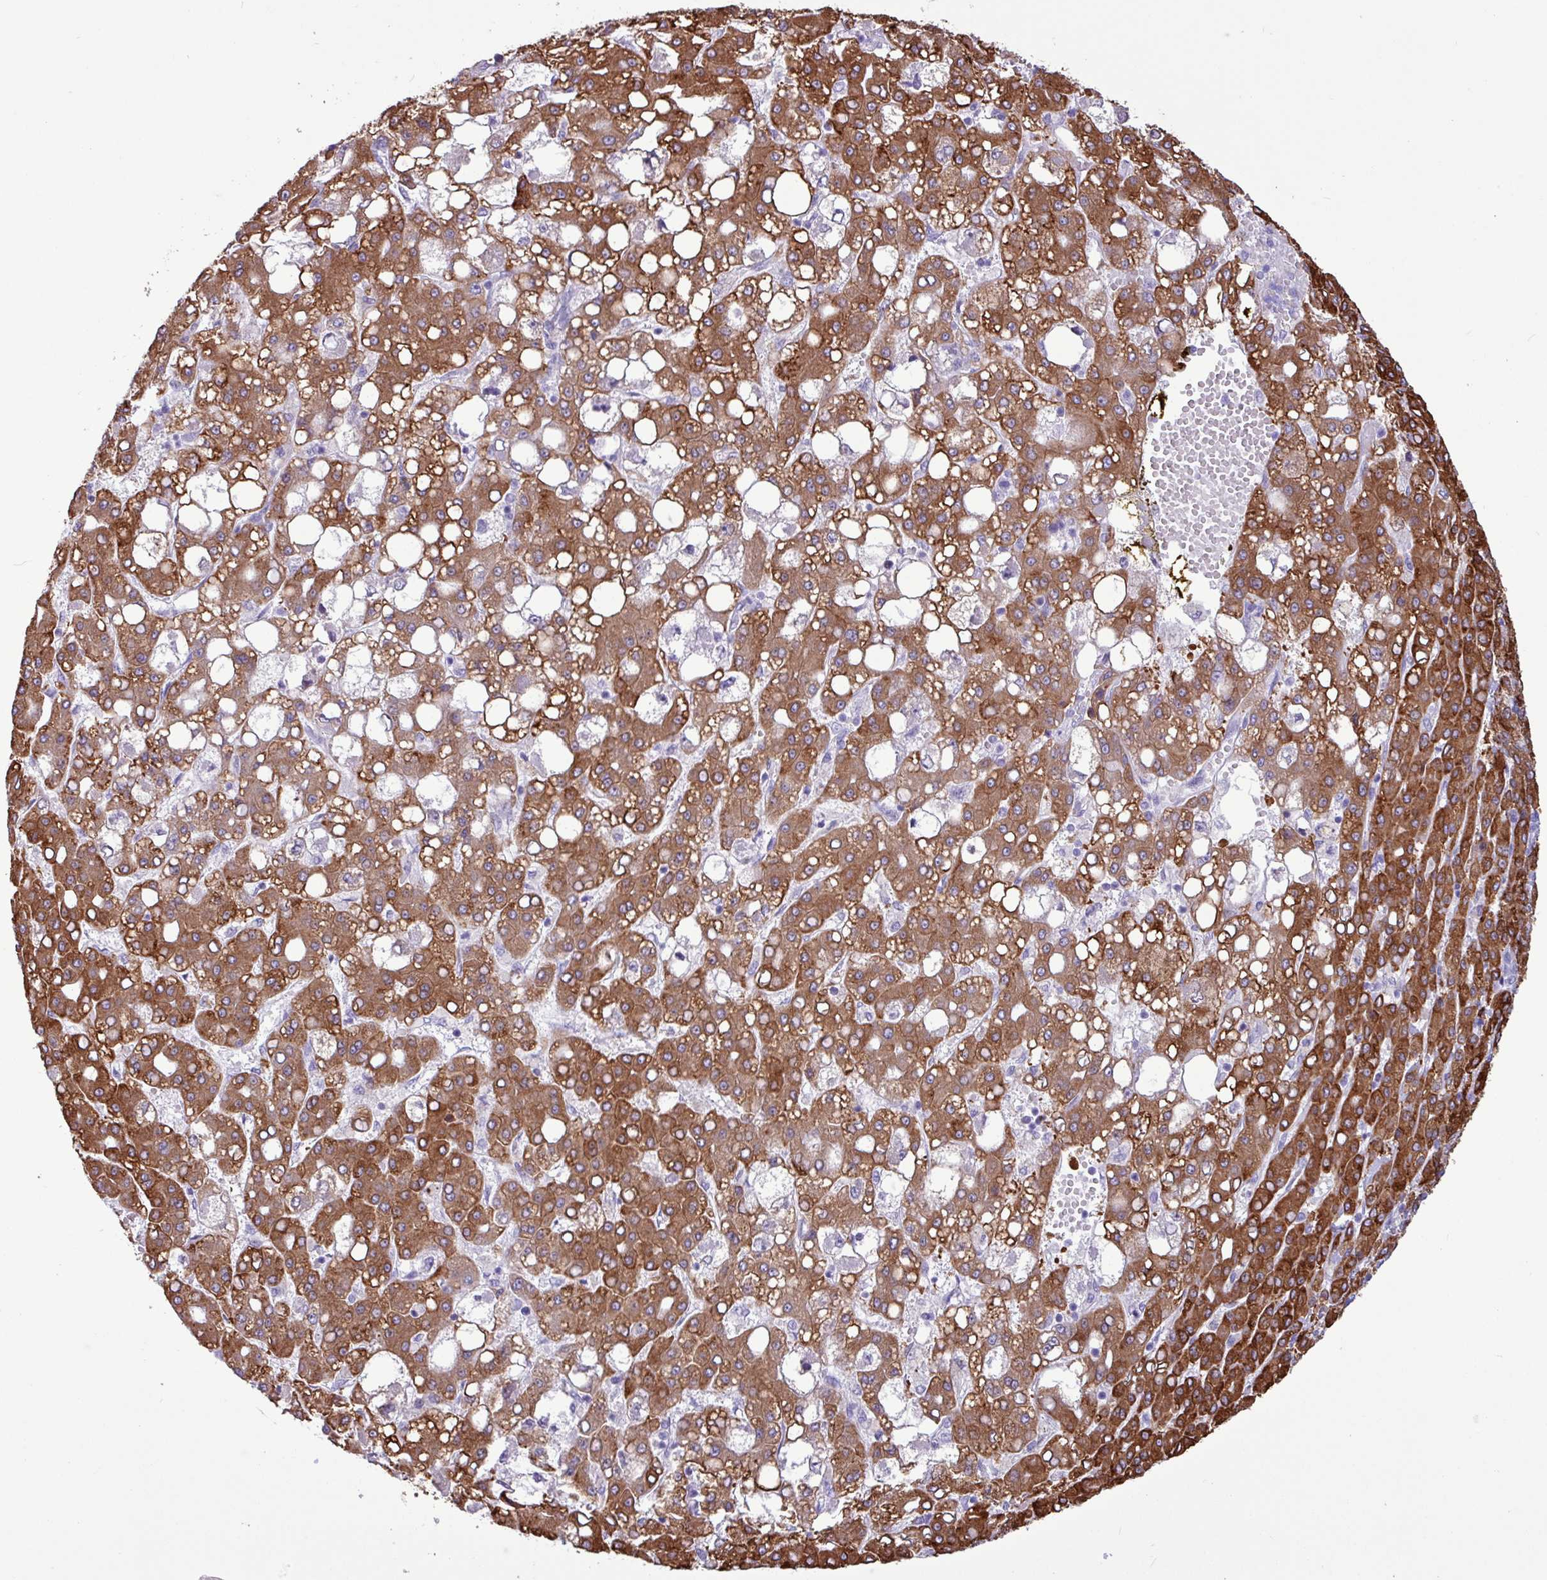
{"staining": {"intensity": "strong", "quantity": ">75%", "location": "cytoplasmic/membranous"}, "tissue": "liver cancer", "cell_type": "Tumor cells", "image_type": "cancer", "snomed": [{"axis": "morphology", "description": "Carcinoma, Hepatocellular, NOS"}, {"axis": "topography", "description": "Liver"}], "caption": "Immunohistochemistry (IHC) staining of liver cancer (hepatocellular carcinoma), which reveals high levels of strong cytoplasmic/membranous expression in about >75% of tumor cells indicating strong cytoplasmic/membranous protein expression. The staining was performed using DAB (3,3'-diaminobenzidine) (brown) for protein detection and nuclei were counterstained in hematoxylin (blue).", "gene": "SLC38A1", "patient": {"sex": "male", "age": 65}}